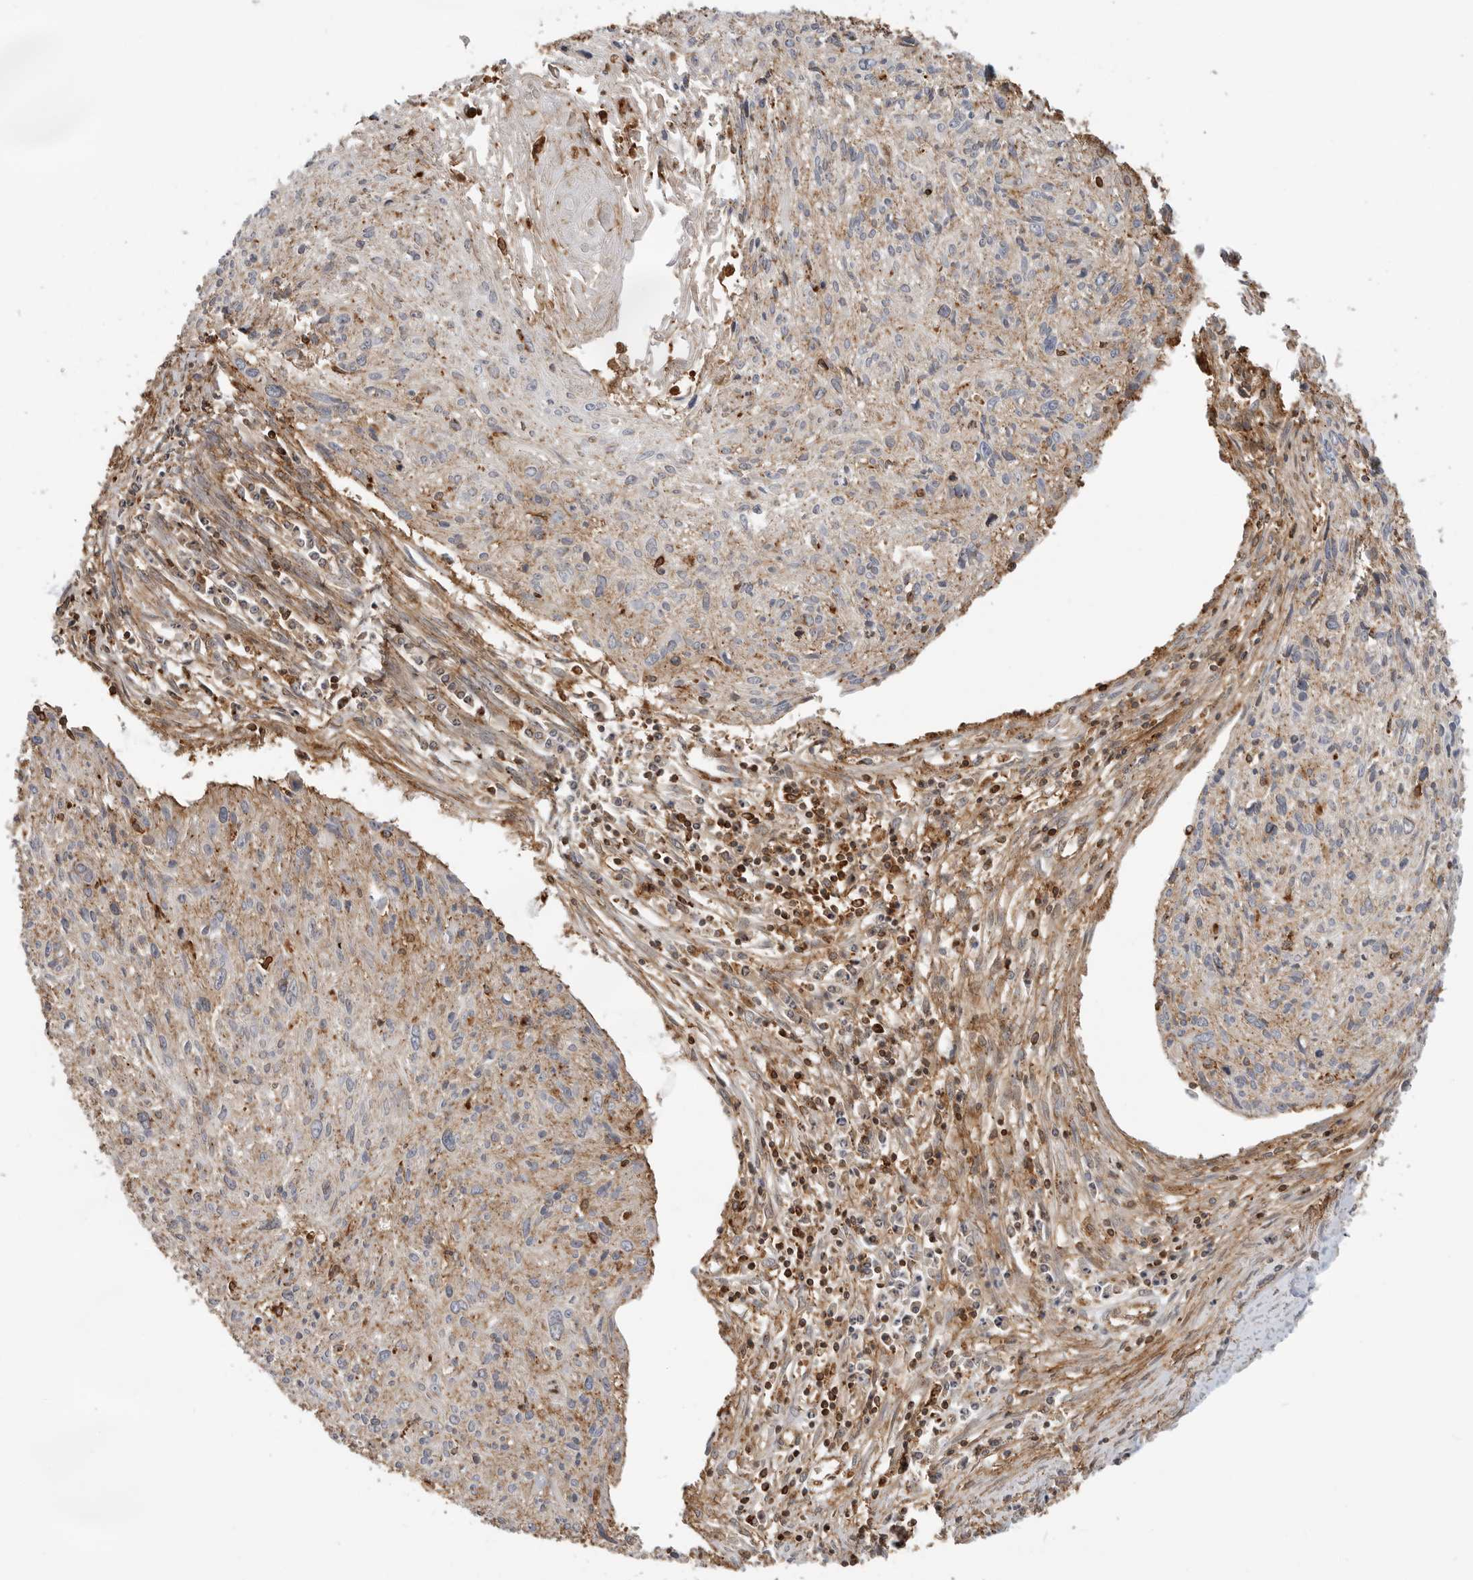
{"staining": {"intensity": "weak", "quantity": "25%-75%", "location": "cytoplasmic/membranous"}, "tissue": "cervical cancer", "cell_type": "Tumor cells", "image_type": "cancer", "snomed": [{"axis": "morphology", "description": "Squamous cell carcinoma, NOS"}, {"axis": "topography", "description": "Cervix"}], "caption": "Immunohistochemical staining of squamous cell carcinoma (cervical) displays weak cytoplasmic/membranous protein positivity in approximately 25%-75% of tumor cells.", "gene": "ANXA11", "patient": {"sex": "female", "age": 51}}